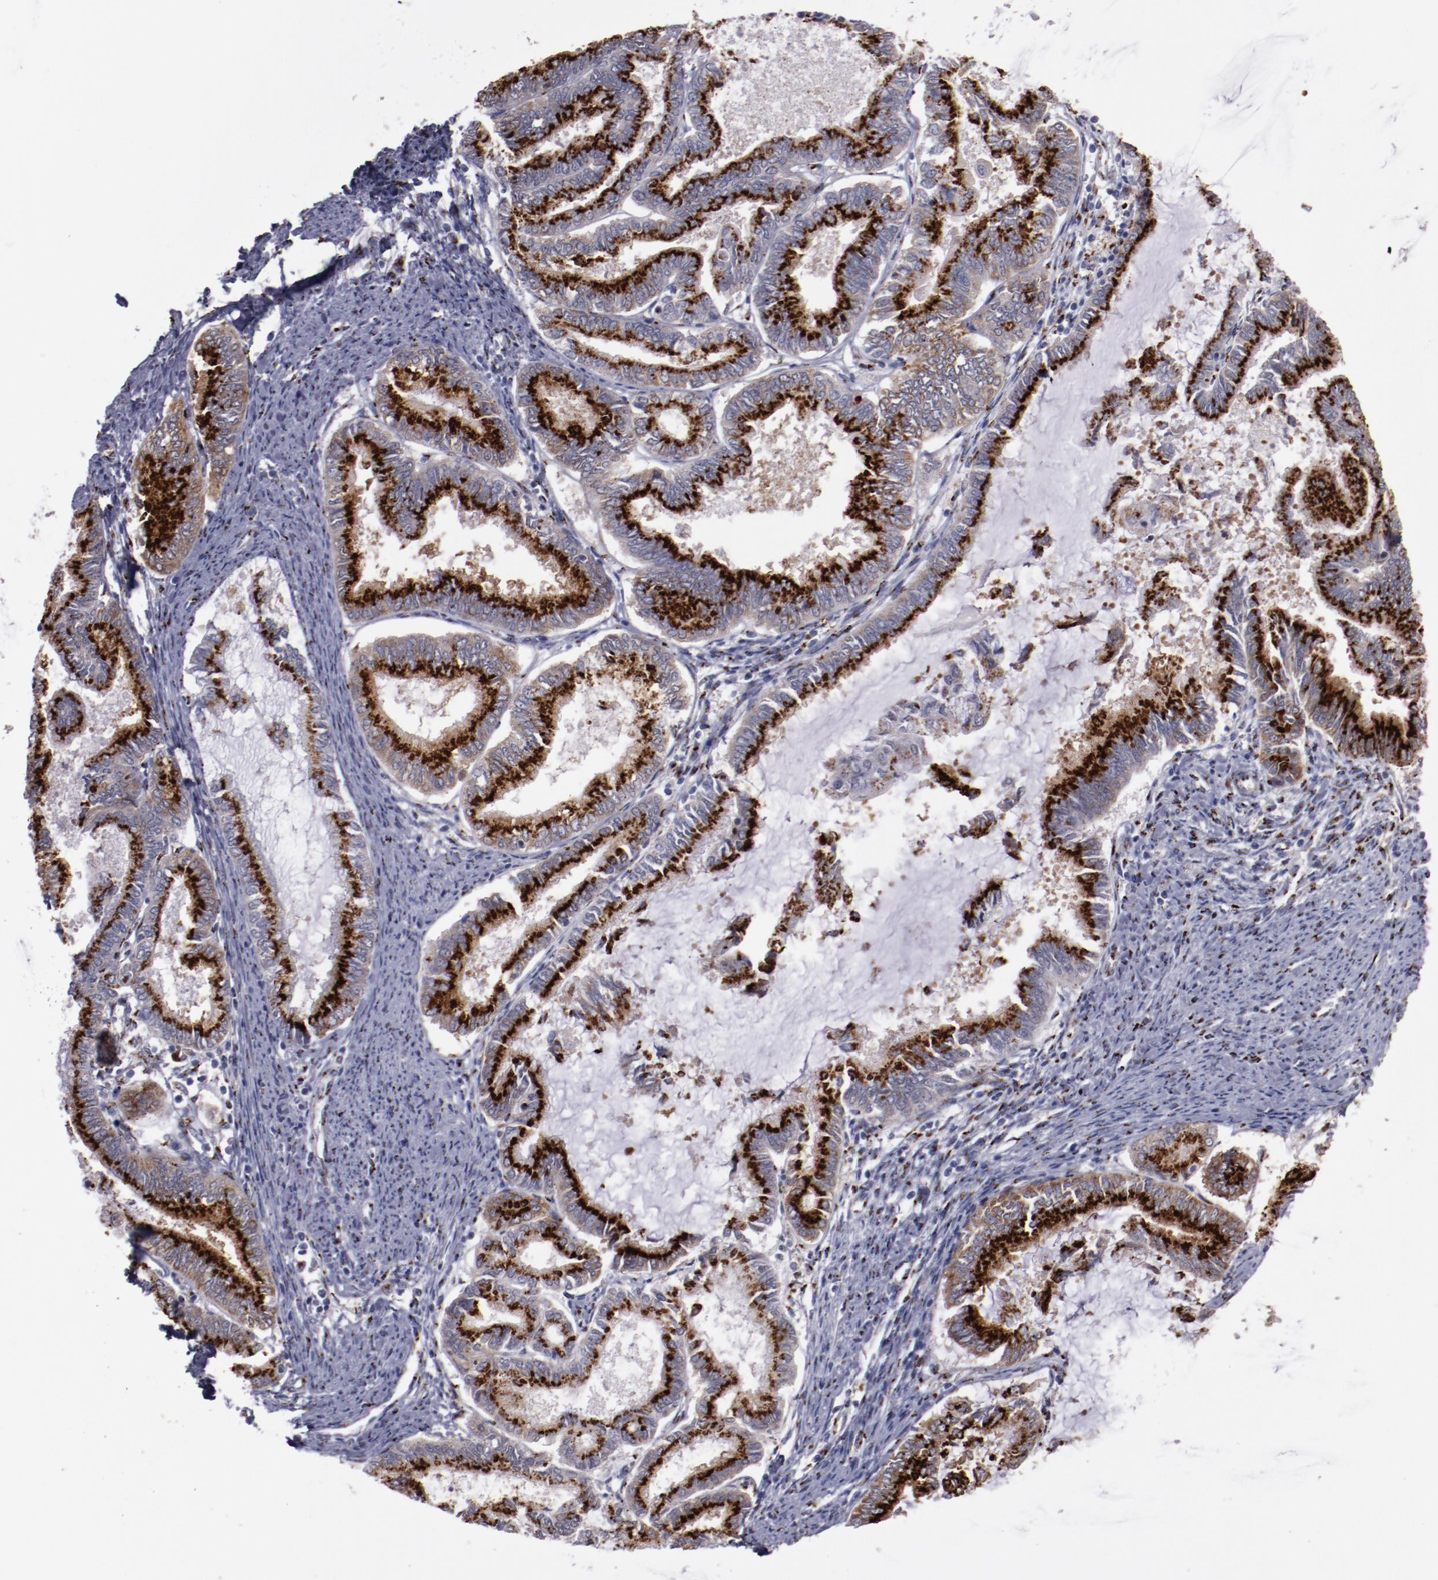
{"staining": {"intensity": "strong", "quantity": ">75%", "location": "nuclear"}, "tissue": "endometrial cancer", "cell_type": "Tumor cells", "image_type": "cancer", "snomed": [{"axis": "morphology", "description": "Adenocarcinoma, NOS"}, {"axis": "topography", "description": "Endometrium"}], "caption": "An immunohistochemistry photomicrograph of neoplastic tissue is shown. Protein staining in brown shows strong nuclear positivity in endometrial adenocarcinoma within tumor cells.", "gene": "GOLIM4", "patient": {"sex": "female", "age": 86}}